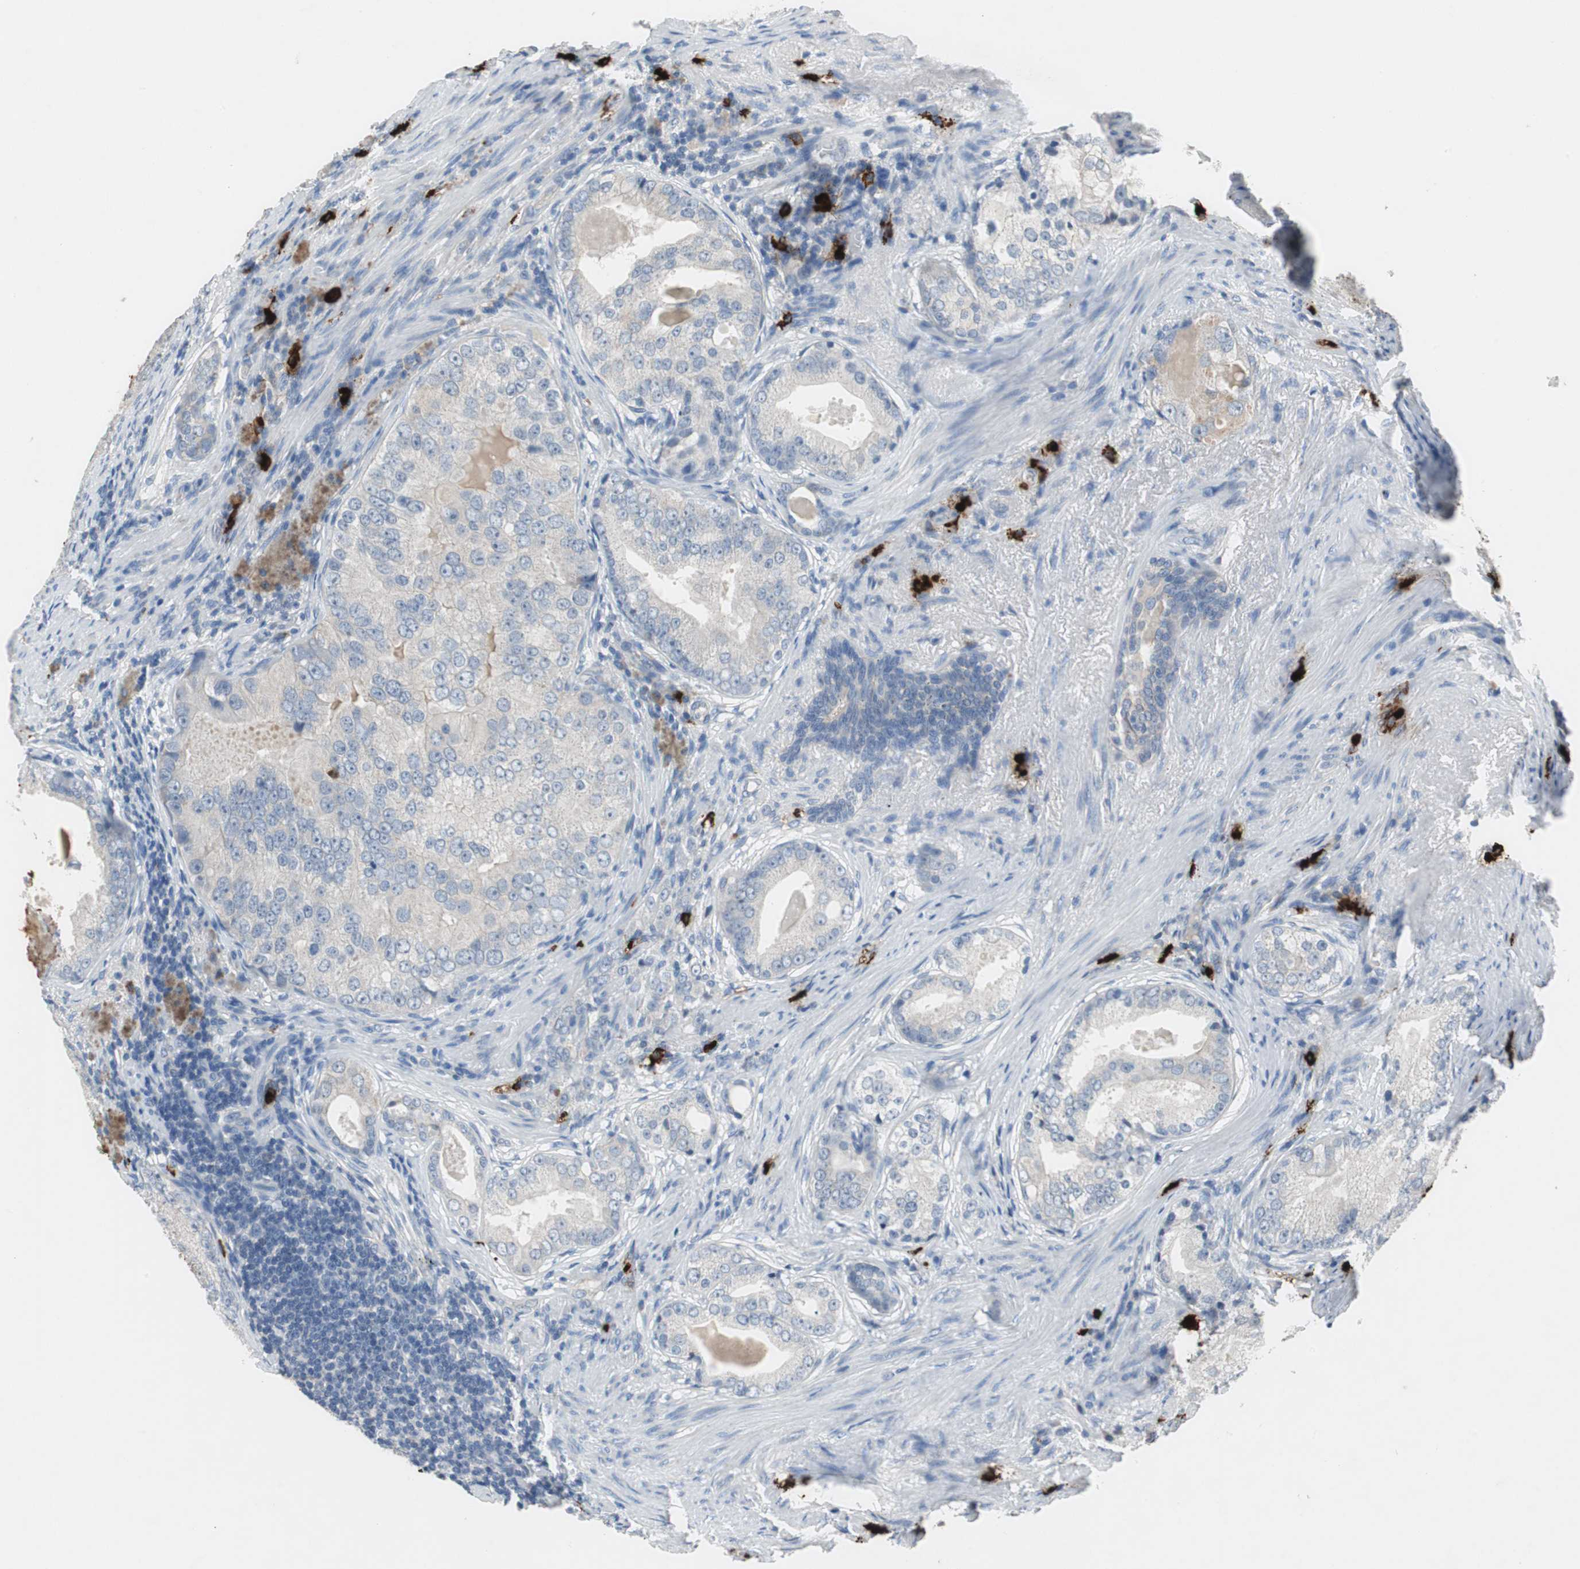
{"staining": {"intensity": "negative", "quantity": "none", "location": "none"}, "tissue": "prostate cancer", "cell_type": "Tumor cells", "image_type": "cancer", "snomed": [{"axis": "morphology", "description": "Adenocarcinoma, High grade"}, {"axis": "topography", "description": "Prostate"}], "caption": "Adenocarcinoma (high-grade) (prostate) was stained to show a protein in brown. There is no significant expression in tumor cells.", "gene": "CPA3", "patient": {"sex": "male", "age": 66}}